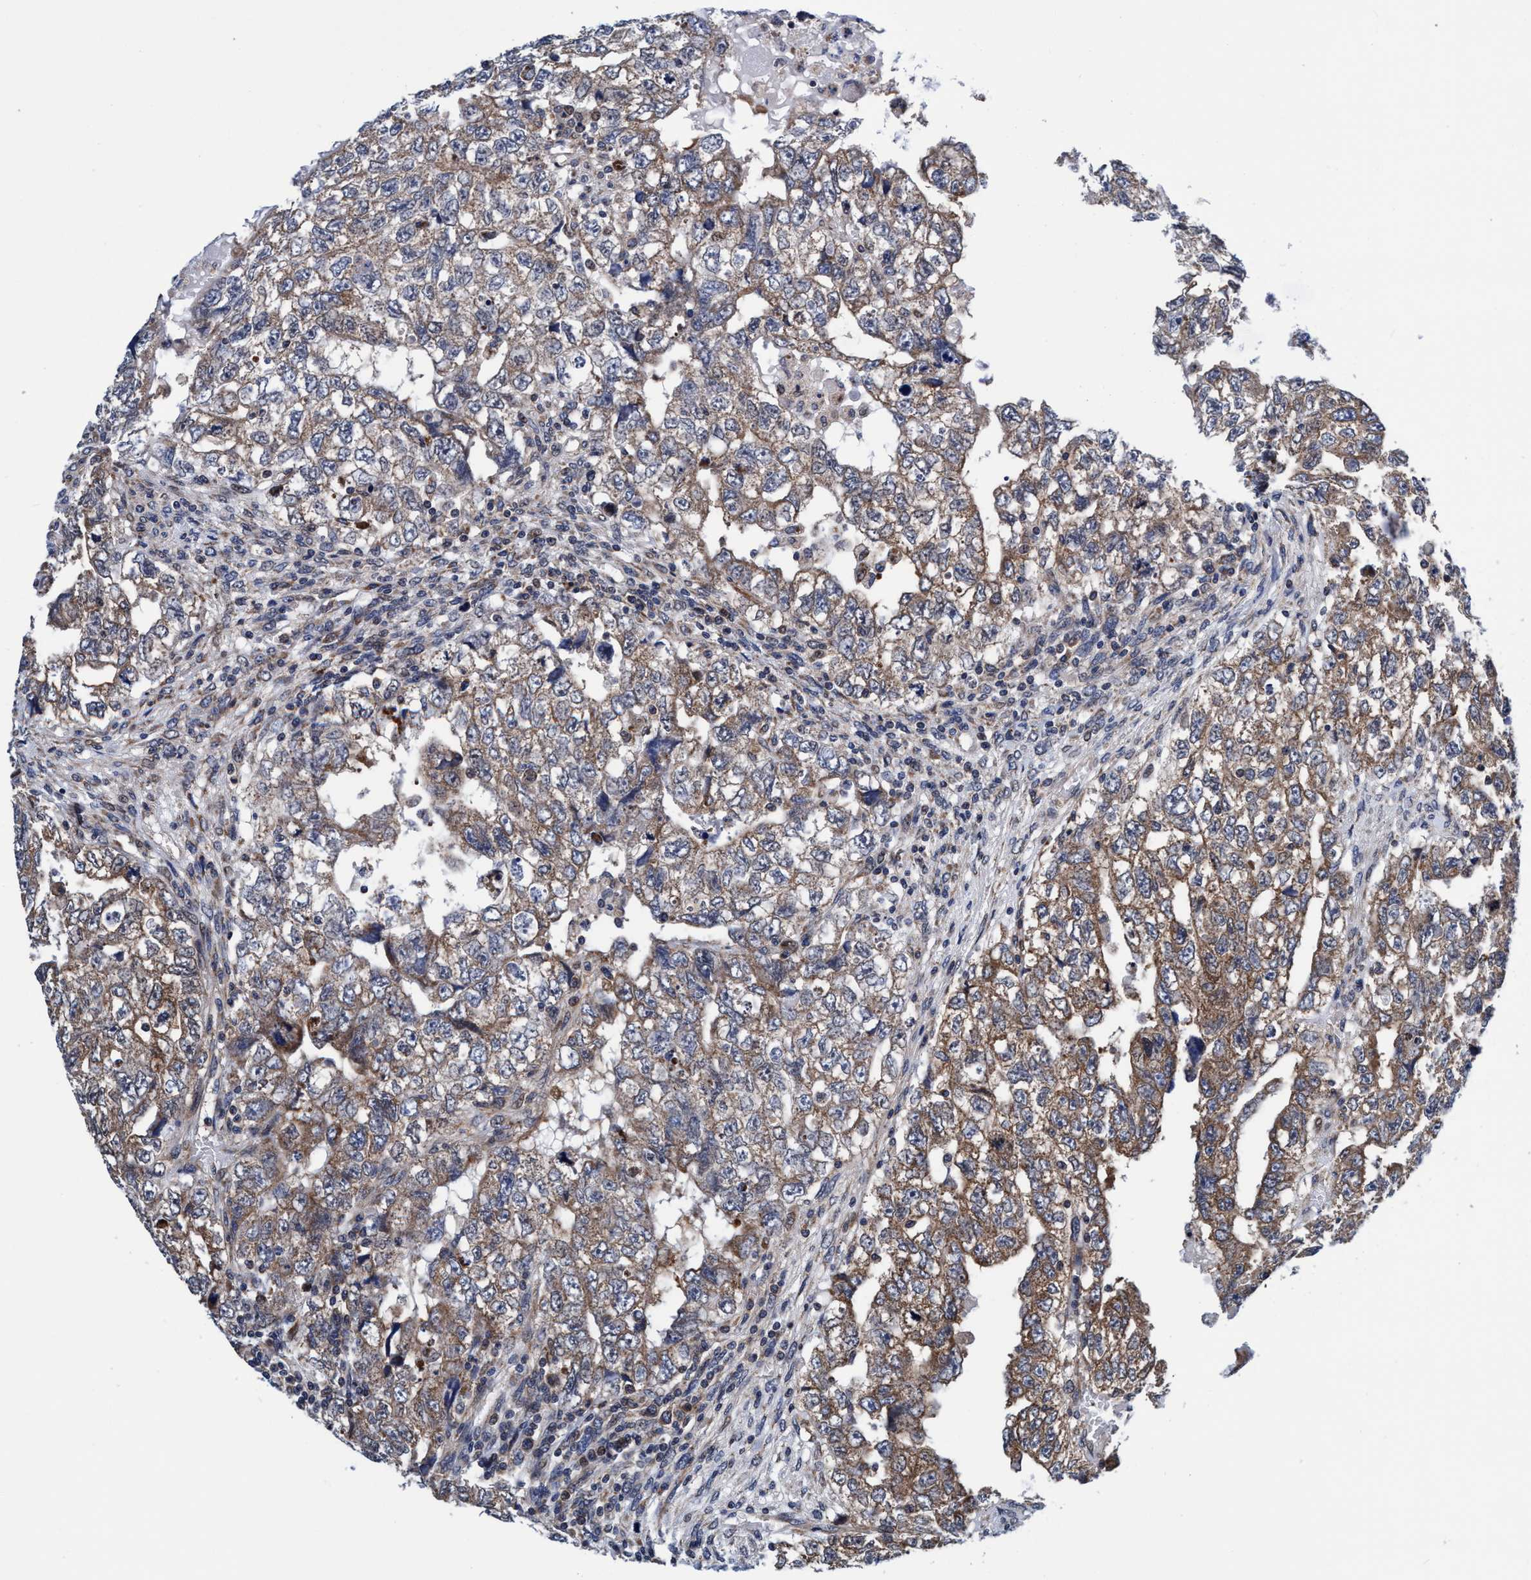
{"staining": {"intensity": "moderate", "quantity": ">75%", "location": "cytoplasmic/membranous"}, "tissue": "testis cancer", "cell_type": "Tumor cells", "image_type": "cancer", "snomed": [{"axis": "morphology", "description": "Carcinoma, Embryonal, NOS"}, {"axis": "topography", "description": "Testis"}], "caption": "The photomicrograph reveals a brown stain indicating the presence of a protein in the cytoplasmic/membranous of tumor cells in testis embryonal carcinoma.", "gene": "AGAP2", "patient": {"sex": "male", "age": 36}}